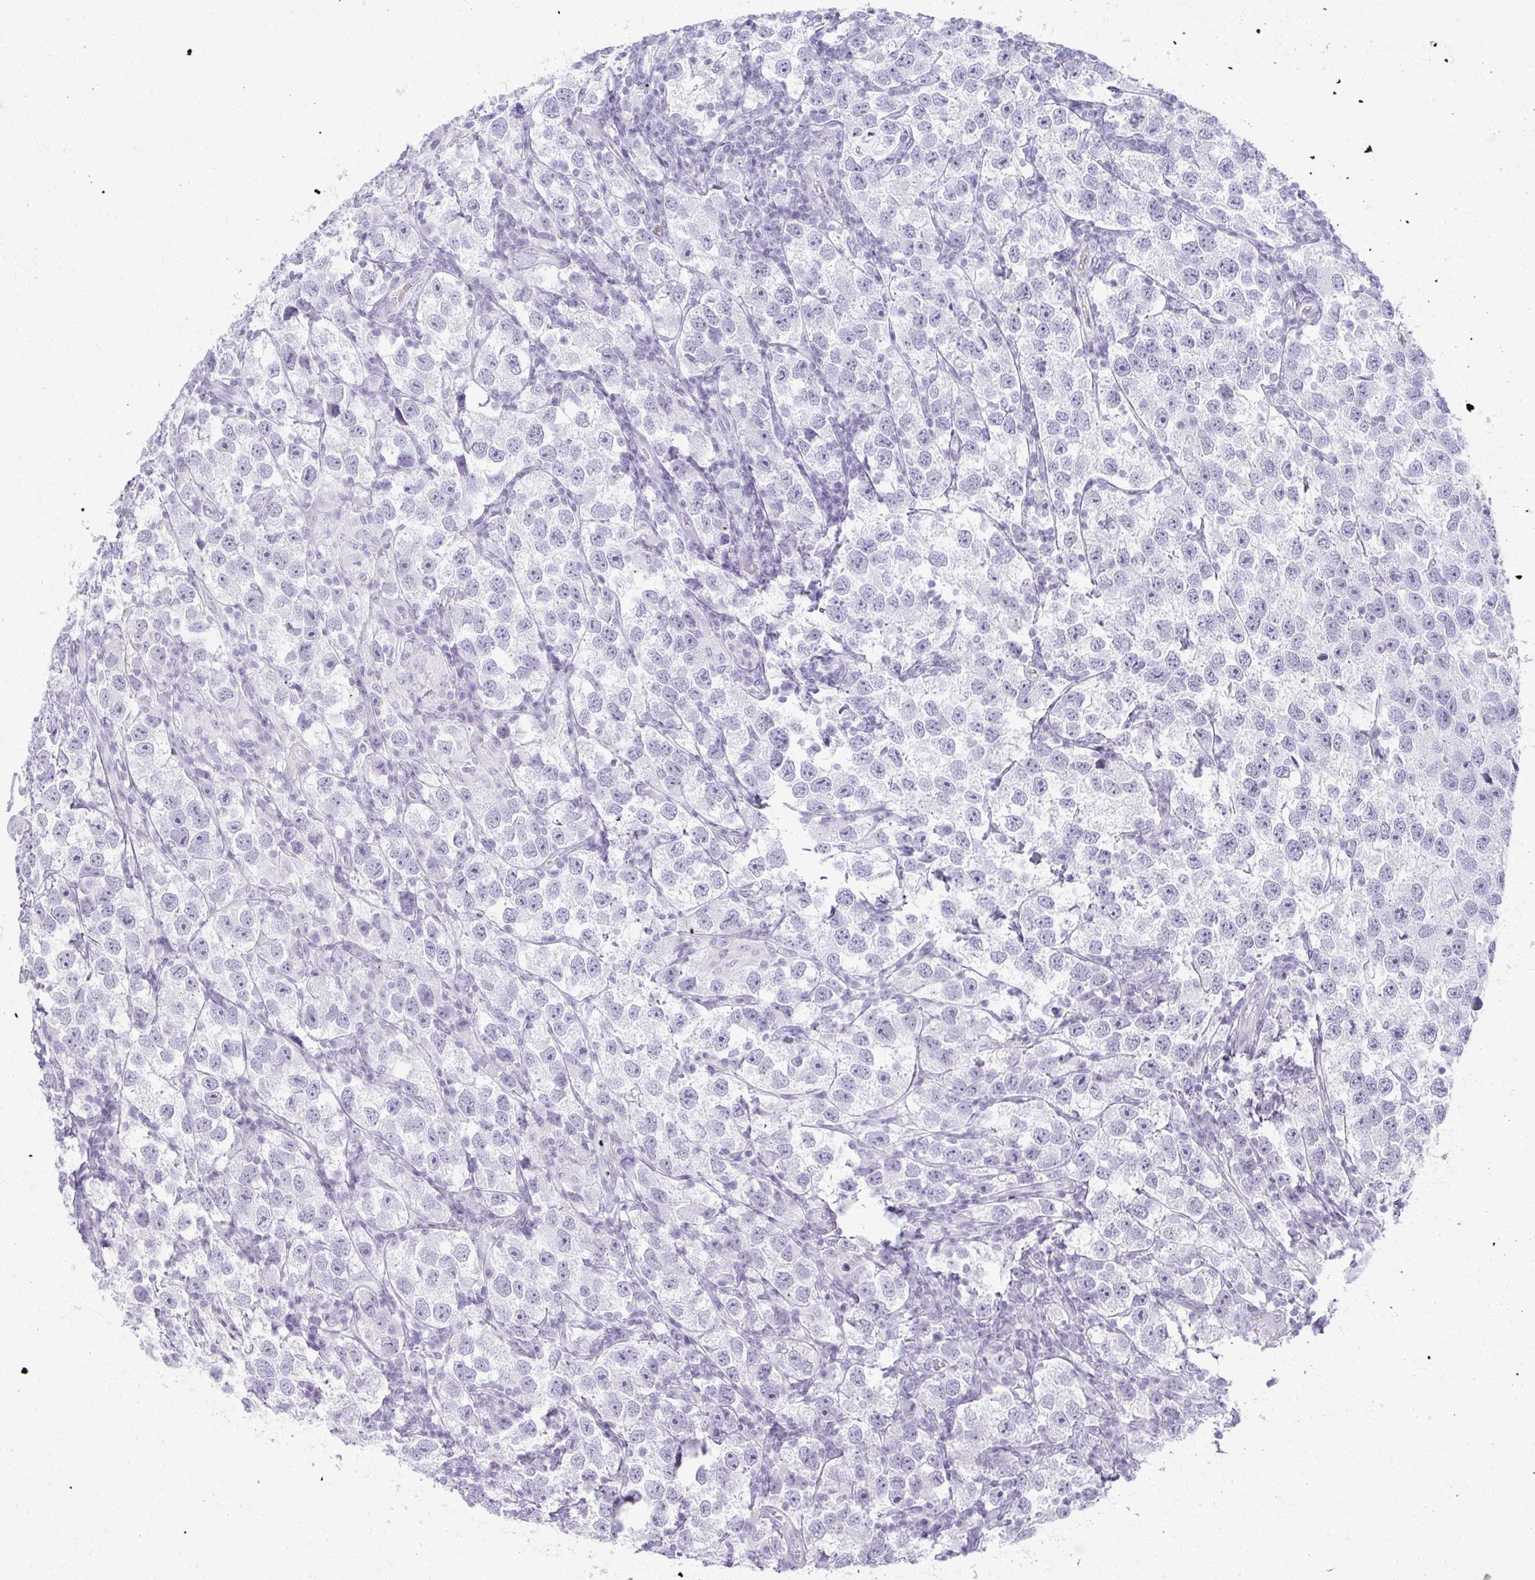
{"staining": {"intensity": "negative", "quantity": "none", "location": "none"}, "tissue": "testis cancer", "cell_type": "Tumor cells", "image_type": "cancer", "snomed": [{"axis": "morphology", "description": "Seminoma, NOS"}, {"axis": "topography", "description": "Testis"}], "caption": "High magnification brightfield microscopy of testis cancer stained with DAB (3,3'-diaminobenzidine) (brown) and counterstained with hematoxylin (blue): tumor cells show no significant expression. (DAB (3,3'-diaminobenzidine) immunohistochemistry visualized using brightfield microscopy, high magnification).", "gene": "CA3", "patient": {"sex": "male", "age": 26}}